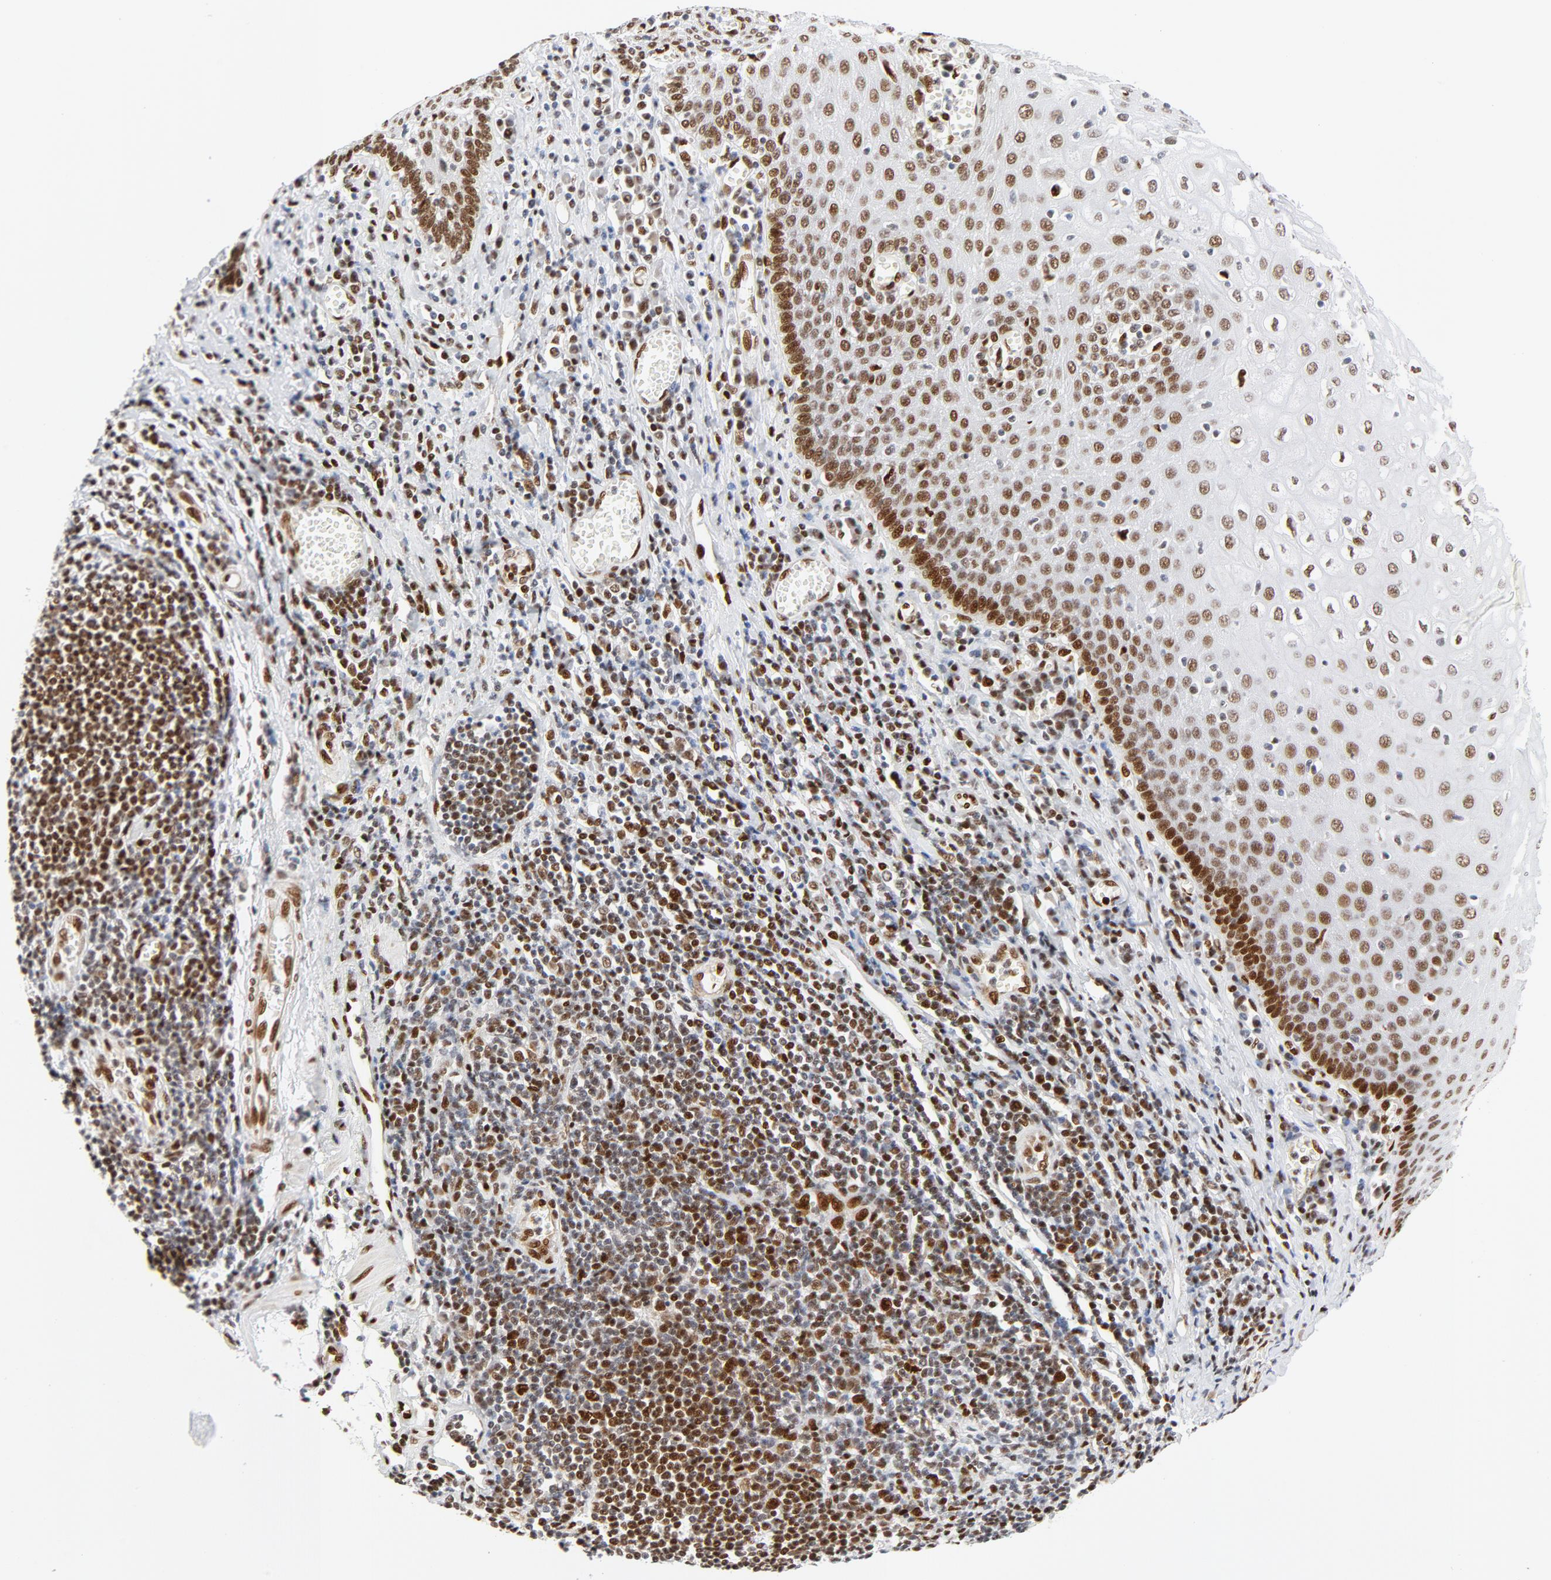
{"staining": {"intensity": "strong", "quantity": "25%-75%", "location": "nuclear"}, "tissue": "esophagus", "cell_type": "Squamous epithelial cells", "image_type": "normal", "snomed": [{"axis": "morphology", "description": "Normal tissue, NOS"}, {"axis": "morphology", "description": "Squamous cell carcinoma, NOS"}, {"axis": "topography", "description": "Esophagus"}], "caption": "Protein staining of normal esophagus shows strong nuclear positivity in about 25%-75% of squamous epithelial cells.", "gene": "MEF2A", "patient": {"sex": "male", "age": 65}}